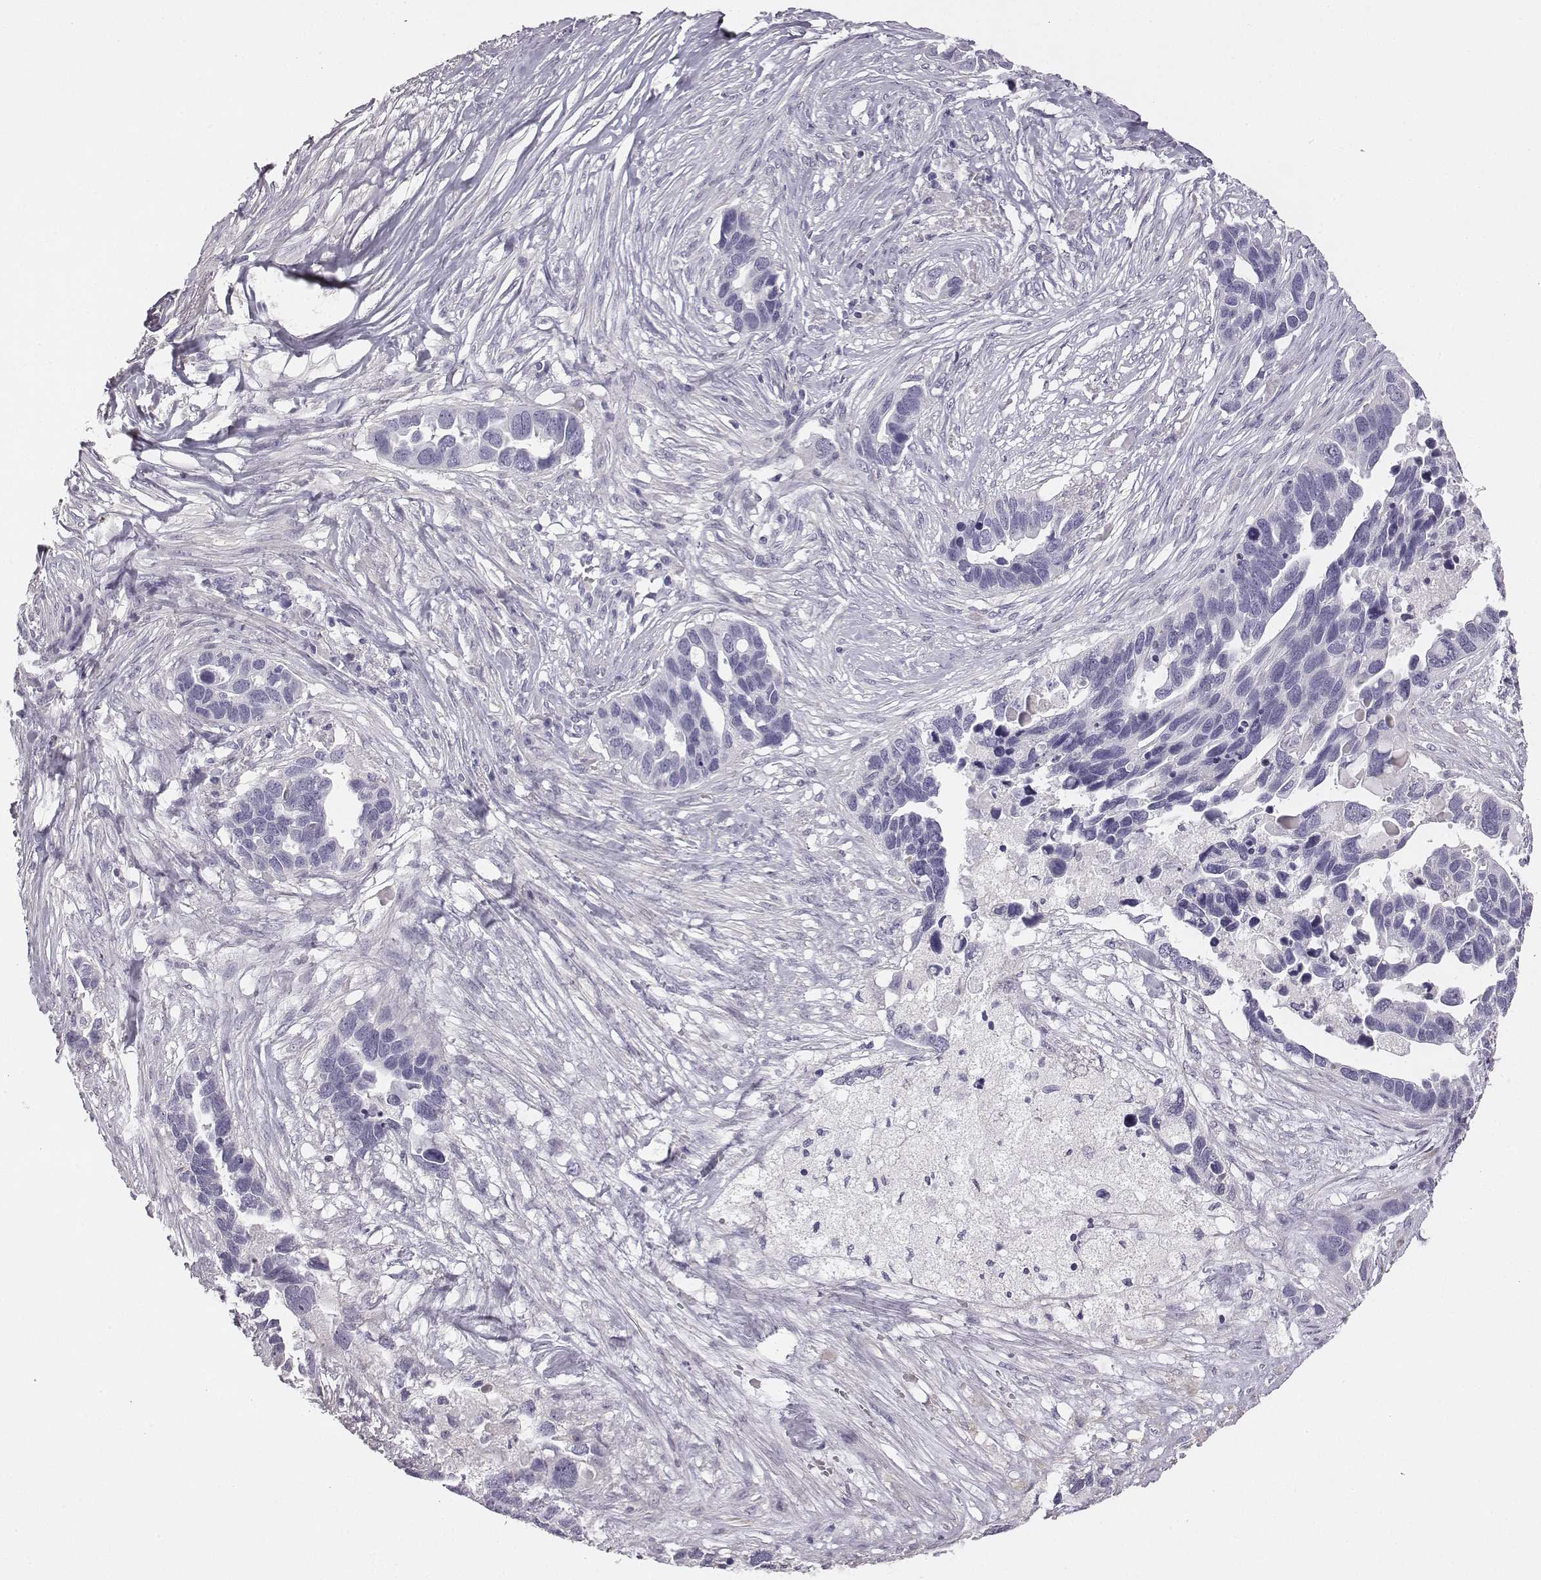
{"staining": {"intensity": "negative", "quantity": "none", "location": "none"}, "tissue": "ovarian cancer", "cell_type": "Tumor cells", "image_type": "cancer", "snomed": [{"axis": "morphology", "description": "Cystadenocarcinoma, serous, NOS"}, {"axis": "topography", "description": "Ovary"}], "caption": "There is no significant positivity in tumor cells of serous cystadenocarcinoma (ovarian).", "gene": "ADAM7", "patient": {"sex": "female", "age": 54}}